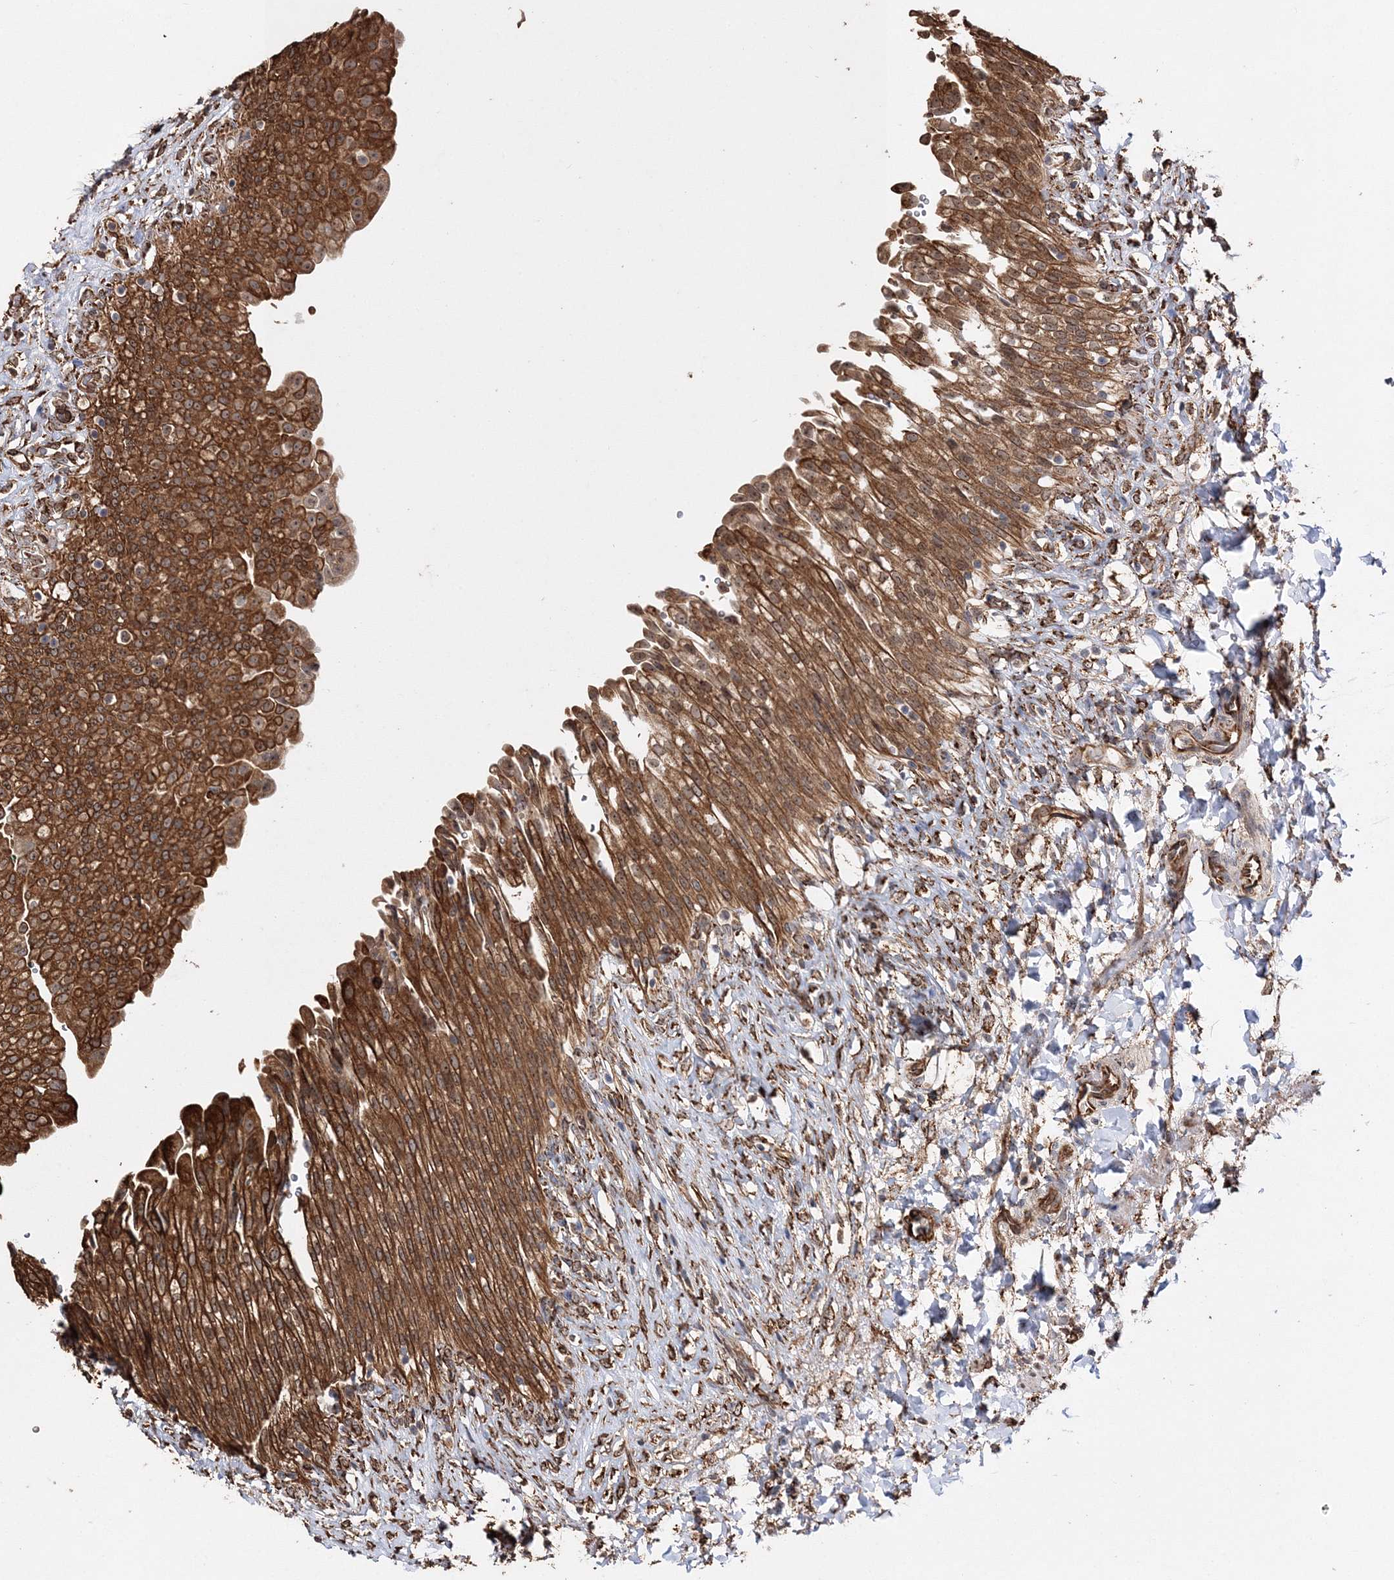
{"staining": {"intensity": "strong", "quantity": ">75%", "location": "cytoplasmic/membranous"}, "tissue": "urinary bladder", "cell_type": "Urothelial cells", "image_type": "normal", "snomed": [{"axis": "morphology", "description": "Urothelial carcinoma, High grade"}, {"axis": "topography", "description": "Urinary bladder"}], "caption": "DAB (3,3'-diaminobenzidine) immunohistochemical staining of benign urinary bladder demonstrates strong cytoplasmic/membranous protein positivity in approximately >75% of urothelial cells.", "gene": "SCRN3", "patient": {"sex": "male", "age": 46}}